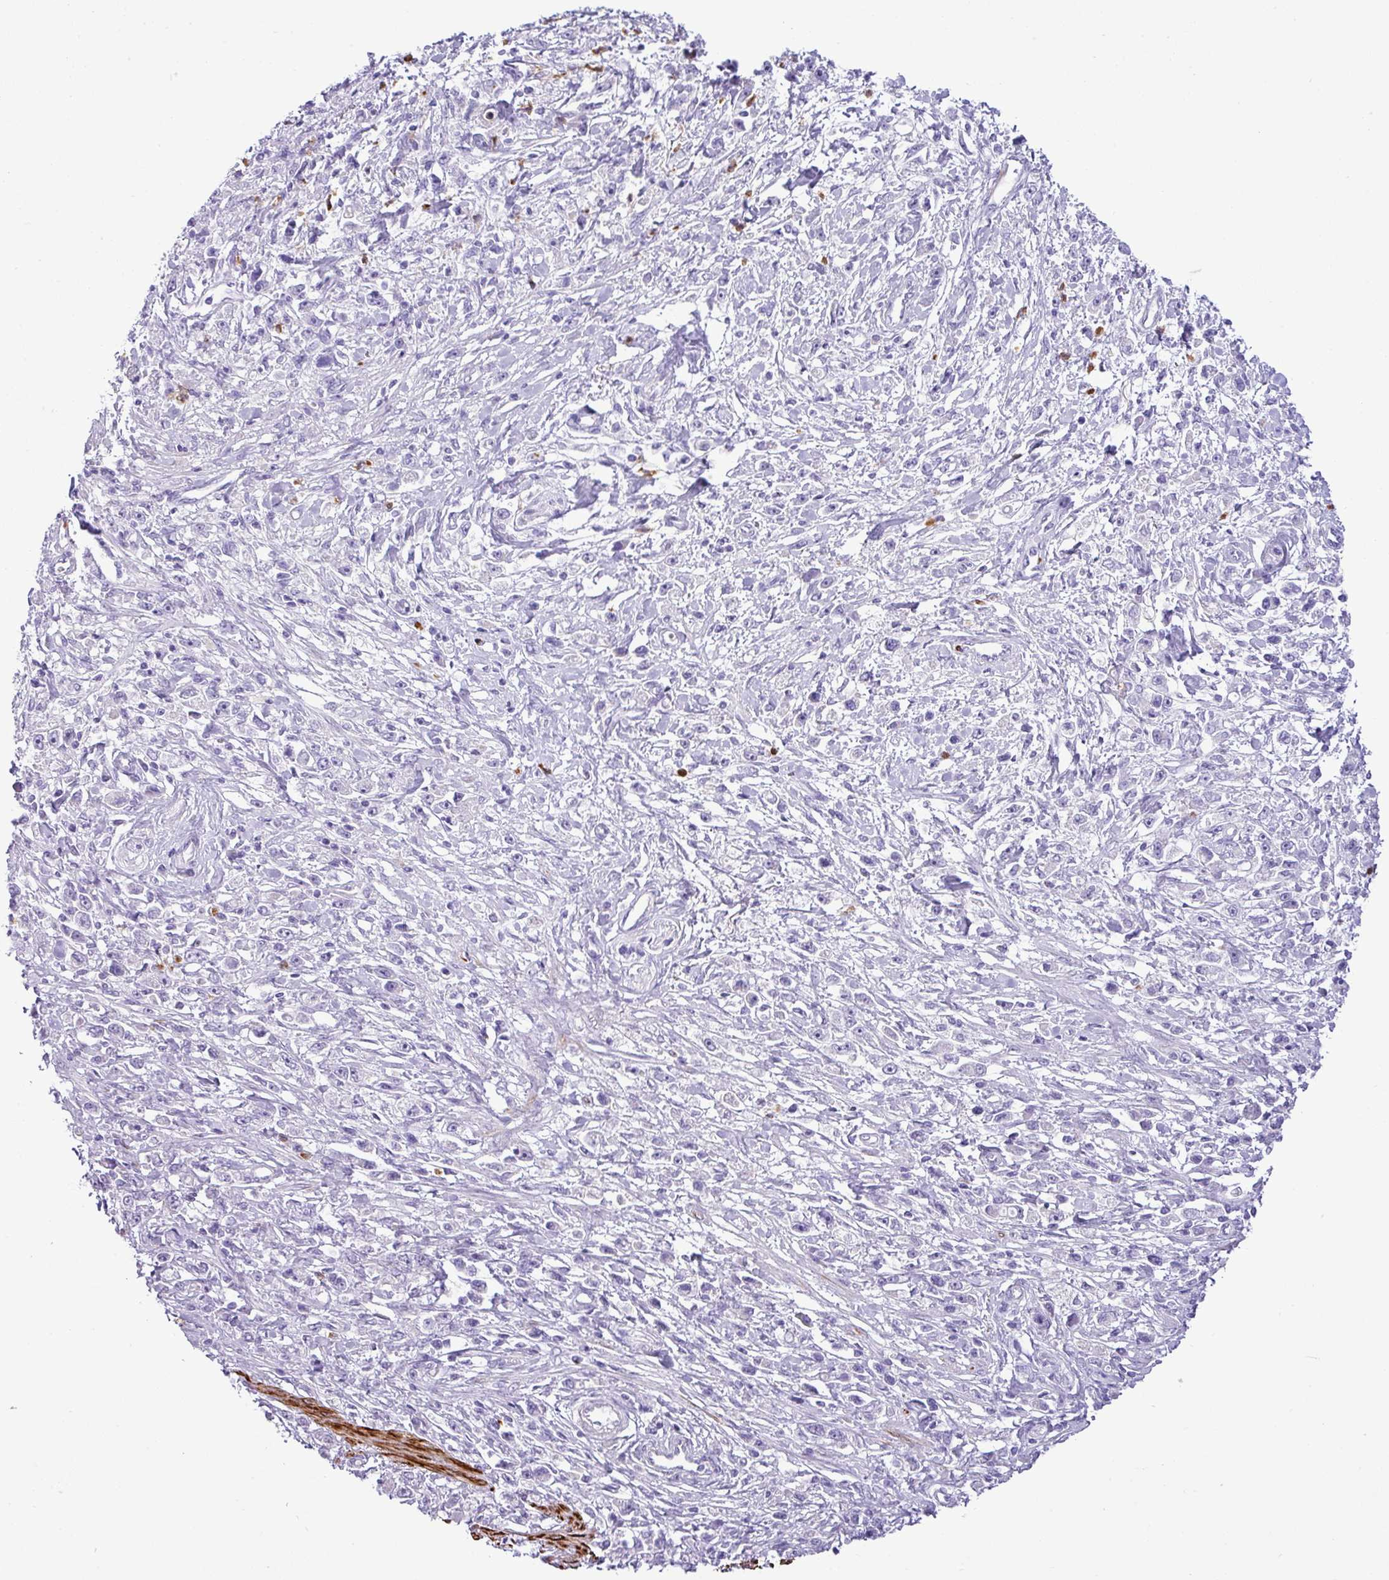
{"staining": {"intensity": "negative", "quantity": "none", "location": "none"}, "tissue": "stomach cancer", "cell_type": "Tumor cells", "image_type": "cancer", "snomed": [{"axis": "morphology", "description": "Adenocarcinoma, NOS"}, {"axis": "topography", "description": "Stomach"}], "caption": "IHC histopathology image of neoplastic tissue: stomach cancer stained with DAB shows no significant protein positivity in tumor cells. (Immunohistochemistry (ihc), brightfield microscopy, high magnification).", "gene": "ZSCAN5A", "patient": {"sex": "female", "age": 59}}